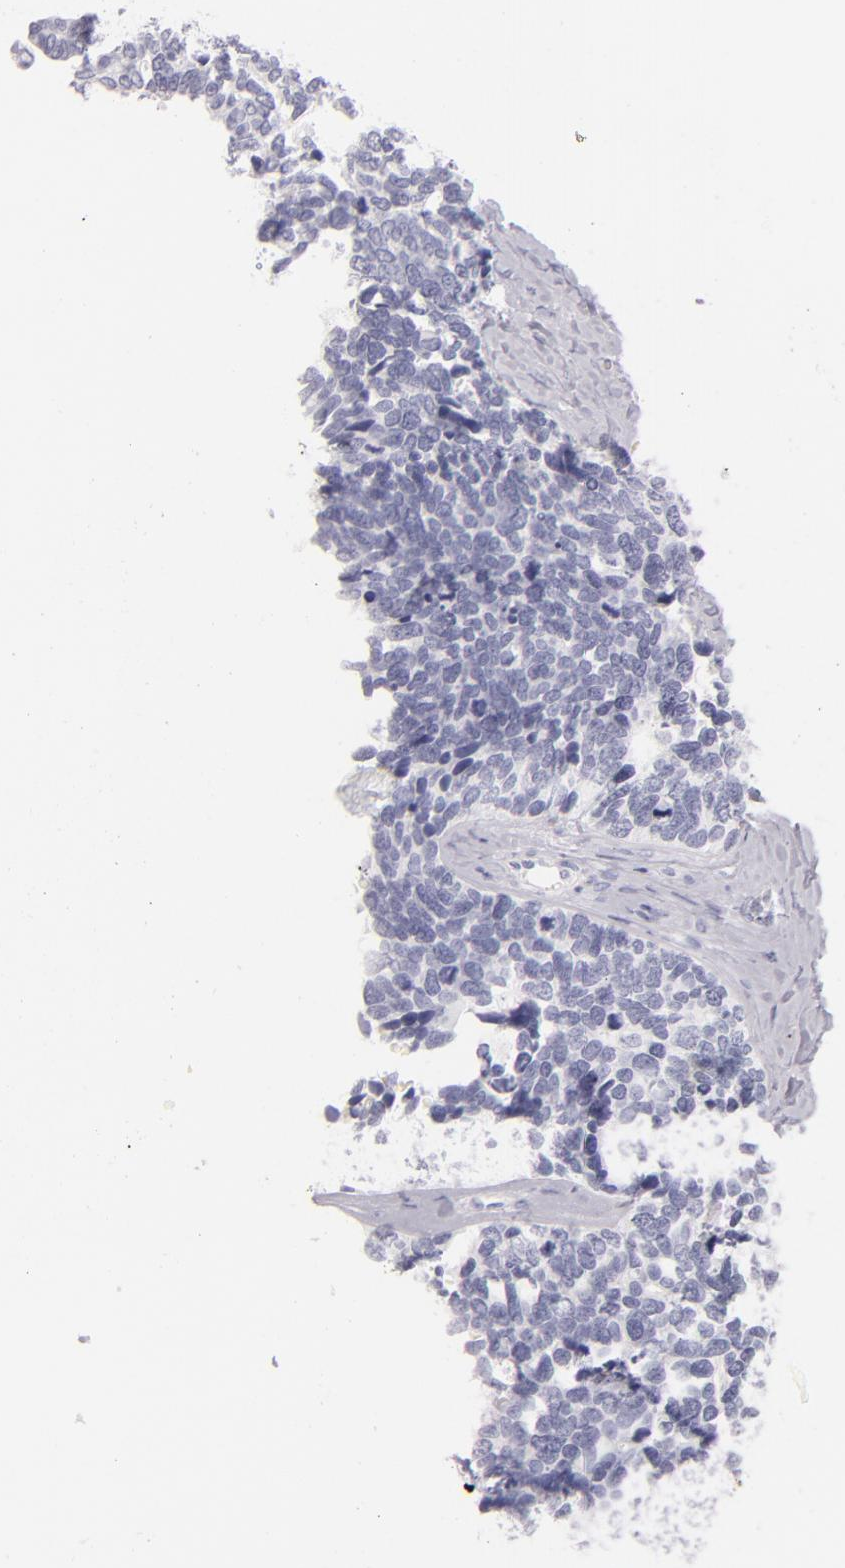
{"staining": {"intensity": "negative", "quantity": "none", "location": "none"}, "tissue": "ovarian cancer", "cell_type": "Tumor cells", "image_type": "cancer", "snomed": [{"axis": "morphology", "description": "Cystadenocarcinoma, serous, NOS"}, {"axis": "topography", "description": "Ovary"}], "caption": "Tumor cells show no significant expression in ovarian cancer (serous cystadenocarcinoma).", "gene": "TPSD1", "patient": {"sex": "female", "age": 77}}